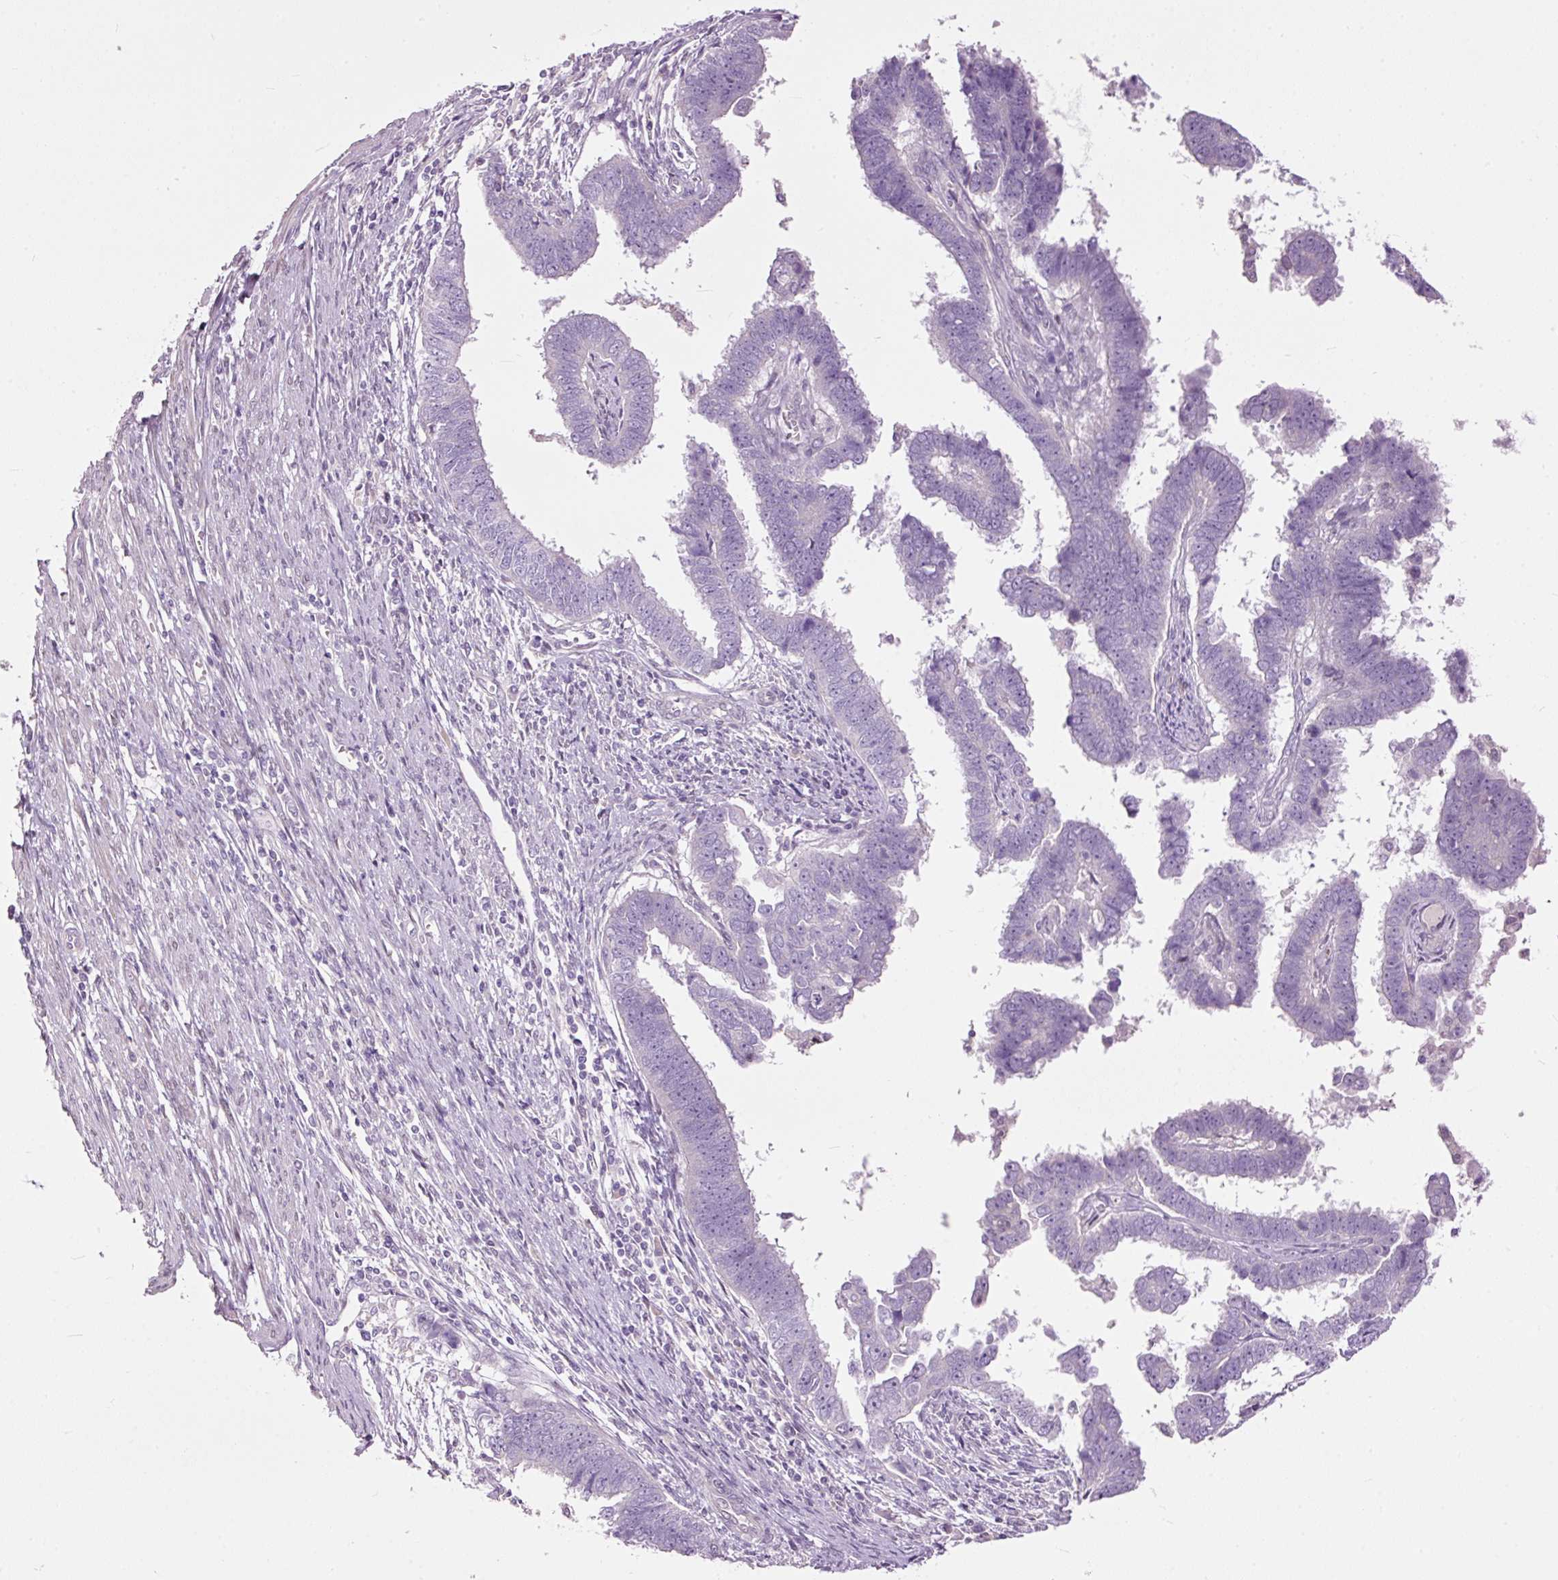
{"staining": {"intensity": "negative", "quantity": "none", "location": "none"}, "tissue": "endometrial cancer", "cell_type": "Tumor cells", "image_type": "cancer", "snomed": [{"axis": "morphology", "description": "Adenocarcinoma, NOS"}, {"axis": "topography", "description": "Endometrium"}], "caption": "Tumor cells show no significant expression in endometrial cancer (adenocarcinoma).", "gene": "FCRL4", "patient": {"sex": "female", "age": 75}}